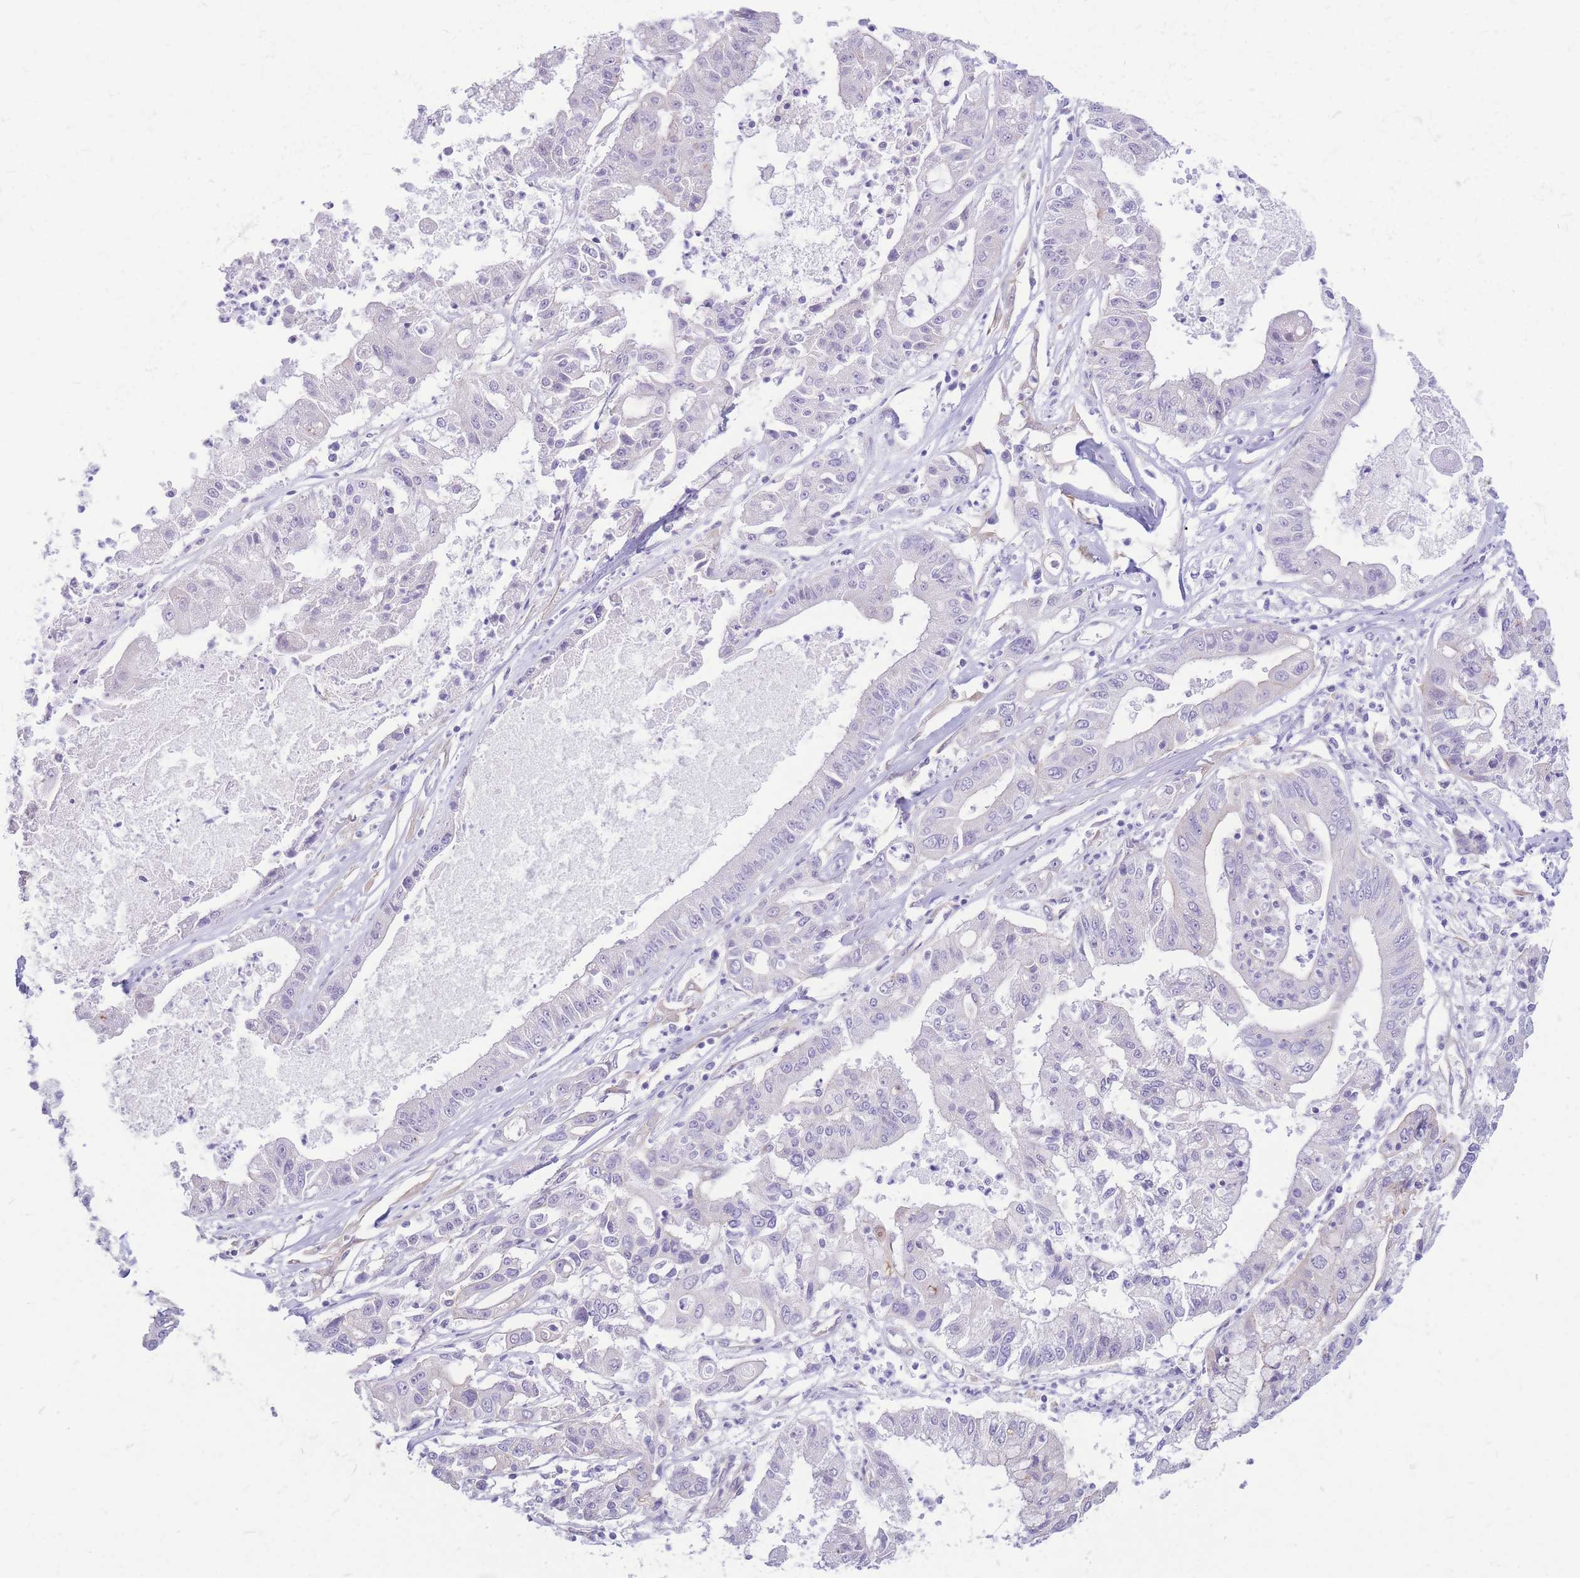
{"staining": {"intensity": "negative", "quantity": "none", "location": "none"}, "tissue": "ovarian cancer", "cell_type": "Tumor cells", "image_type": "cancer", "snomed": [{"axis": "morphology", "description": "Cystadenocarcinoma, mucinous, NOS"}, {"axis": "topography", "description": "Ovary"}], "caption": "Immunohistochemistry image of neoplastic tissue: human ovarian mucinous cystadenocarcinoma stained with DAB shows no significant protein staining in tumor cells.", "gene": "ZNF311", "patient": {"sex": "female", "age": 70}}